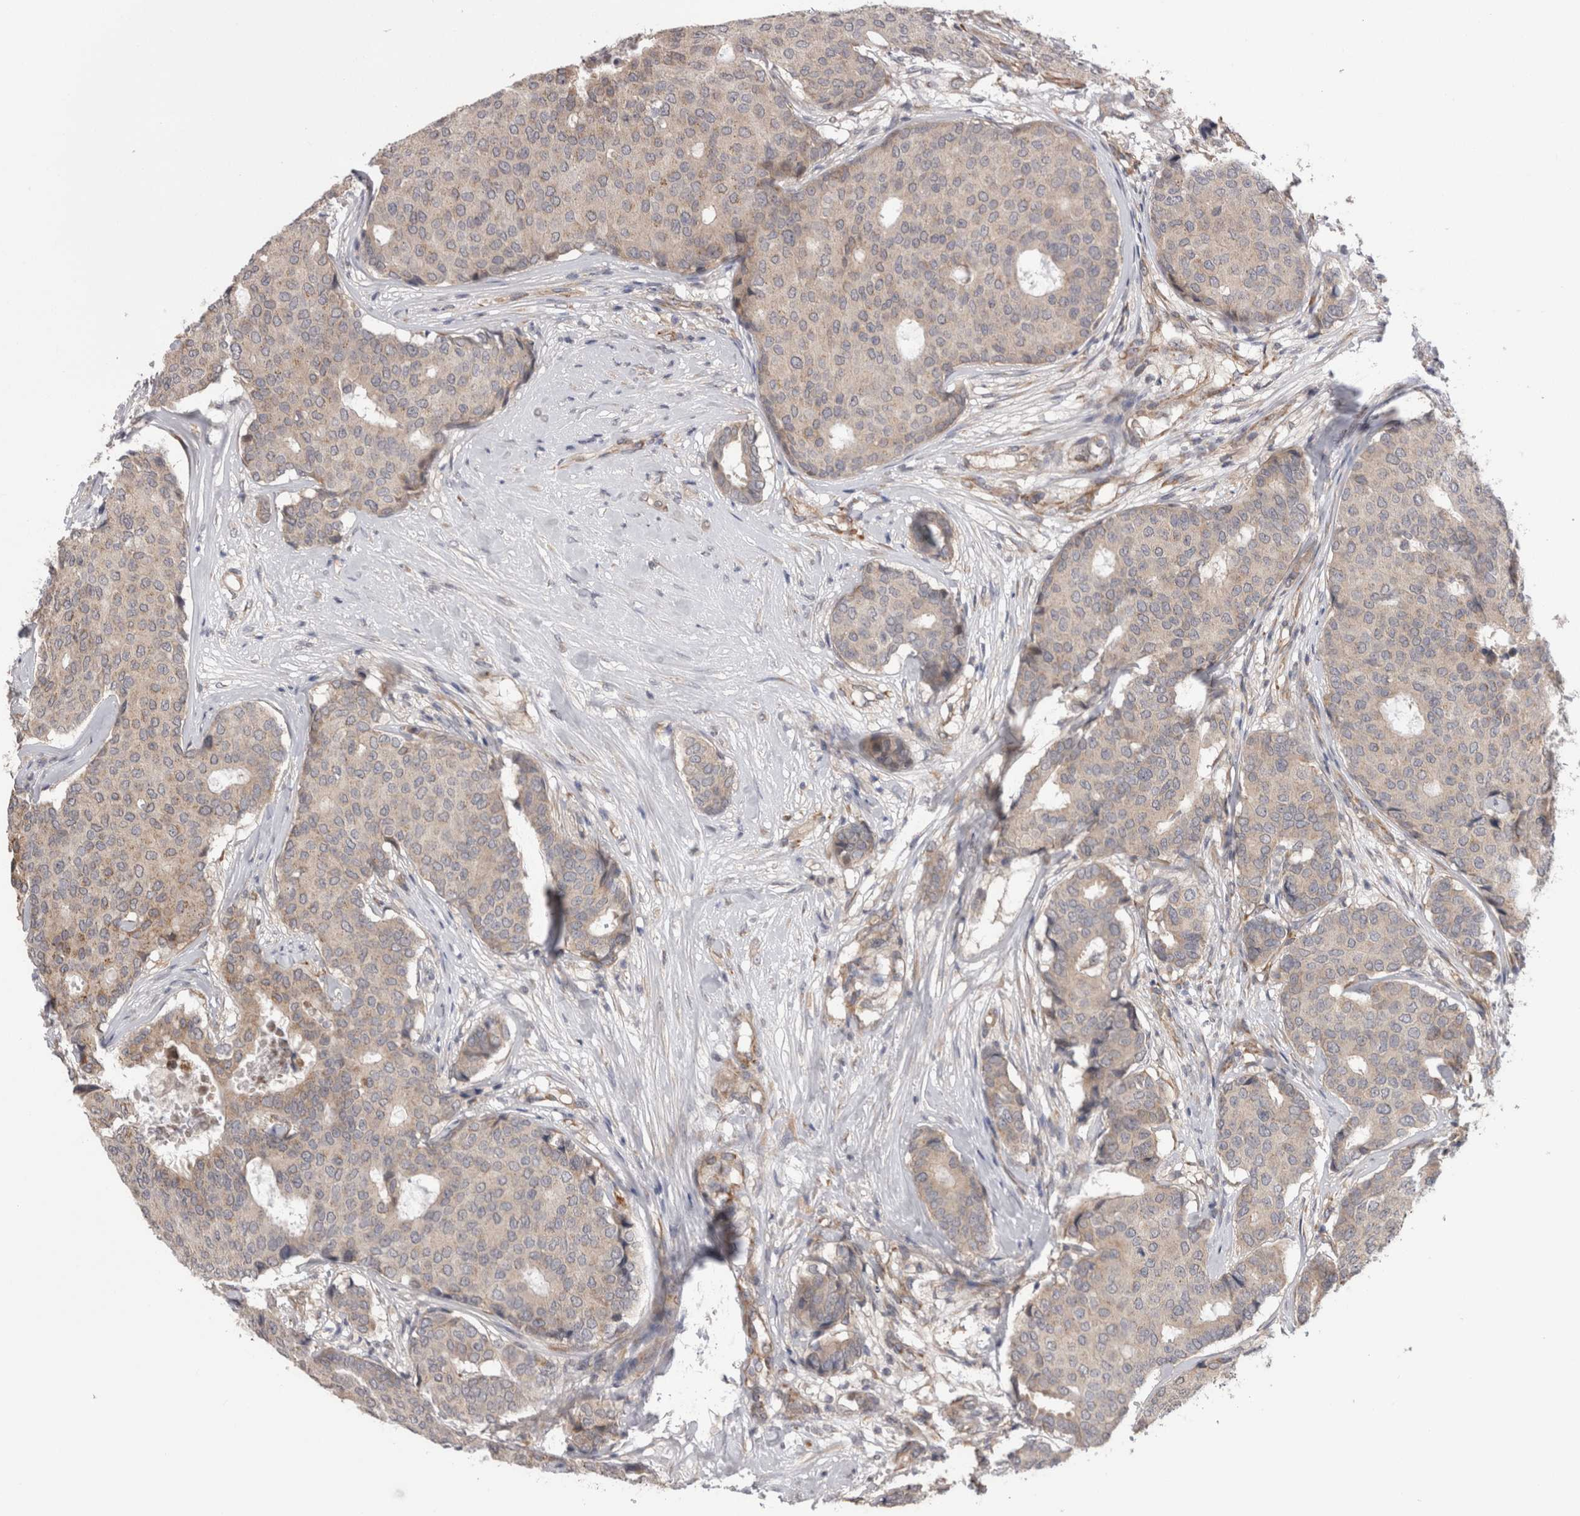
{"staining": {"intensity": "weak", "quantity": "<25%", "location": "cytoplasmic/membranous"}, "tissue": "breast cancer", "cell_type": "Tumor cells", "image_type": "cancer", "snomed": [{"axis": "morphology", "description": "Duct carcinoma"}, {"axis": "topography", "description": "Breast"}], "caption": "The micrograph exhibits no significant positivity in tumor cells of breast invasive ductal carcinoma.", "gene": "ARHGAP29", "patient": {"sex": "female", "age": 75}}